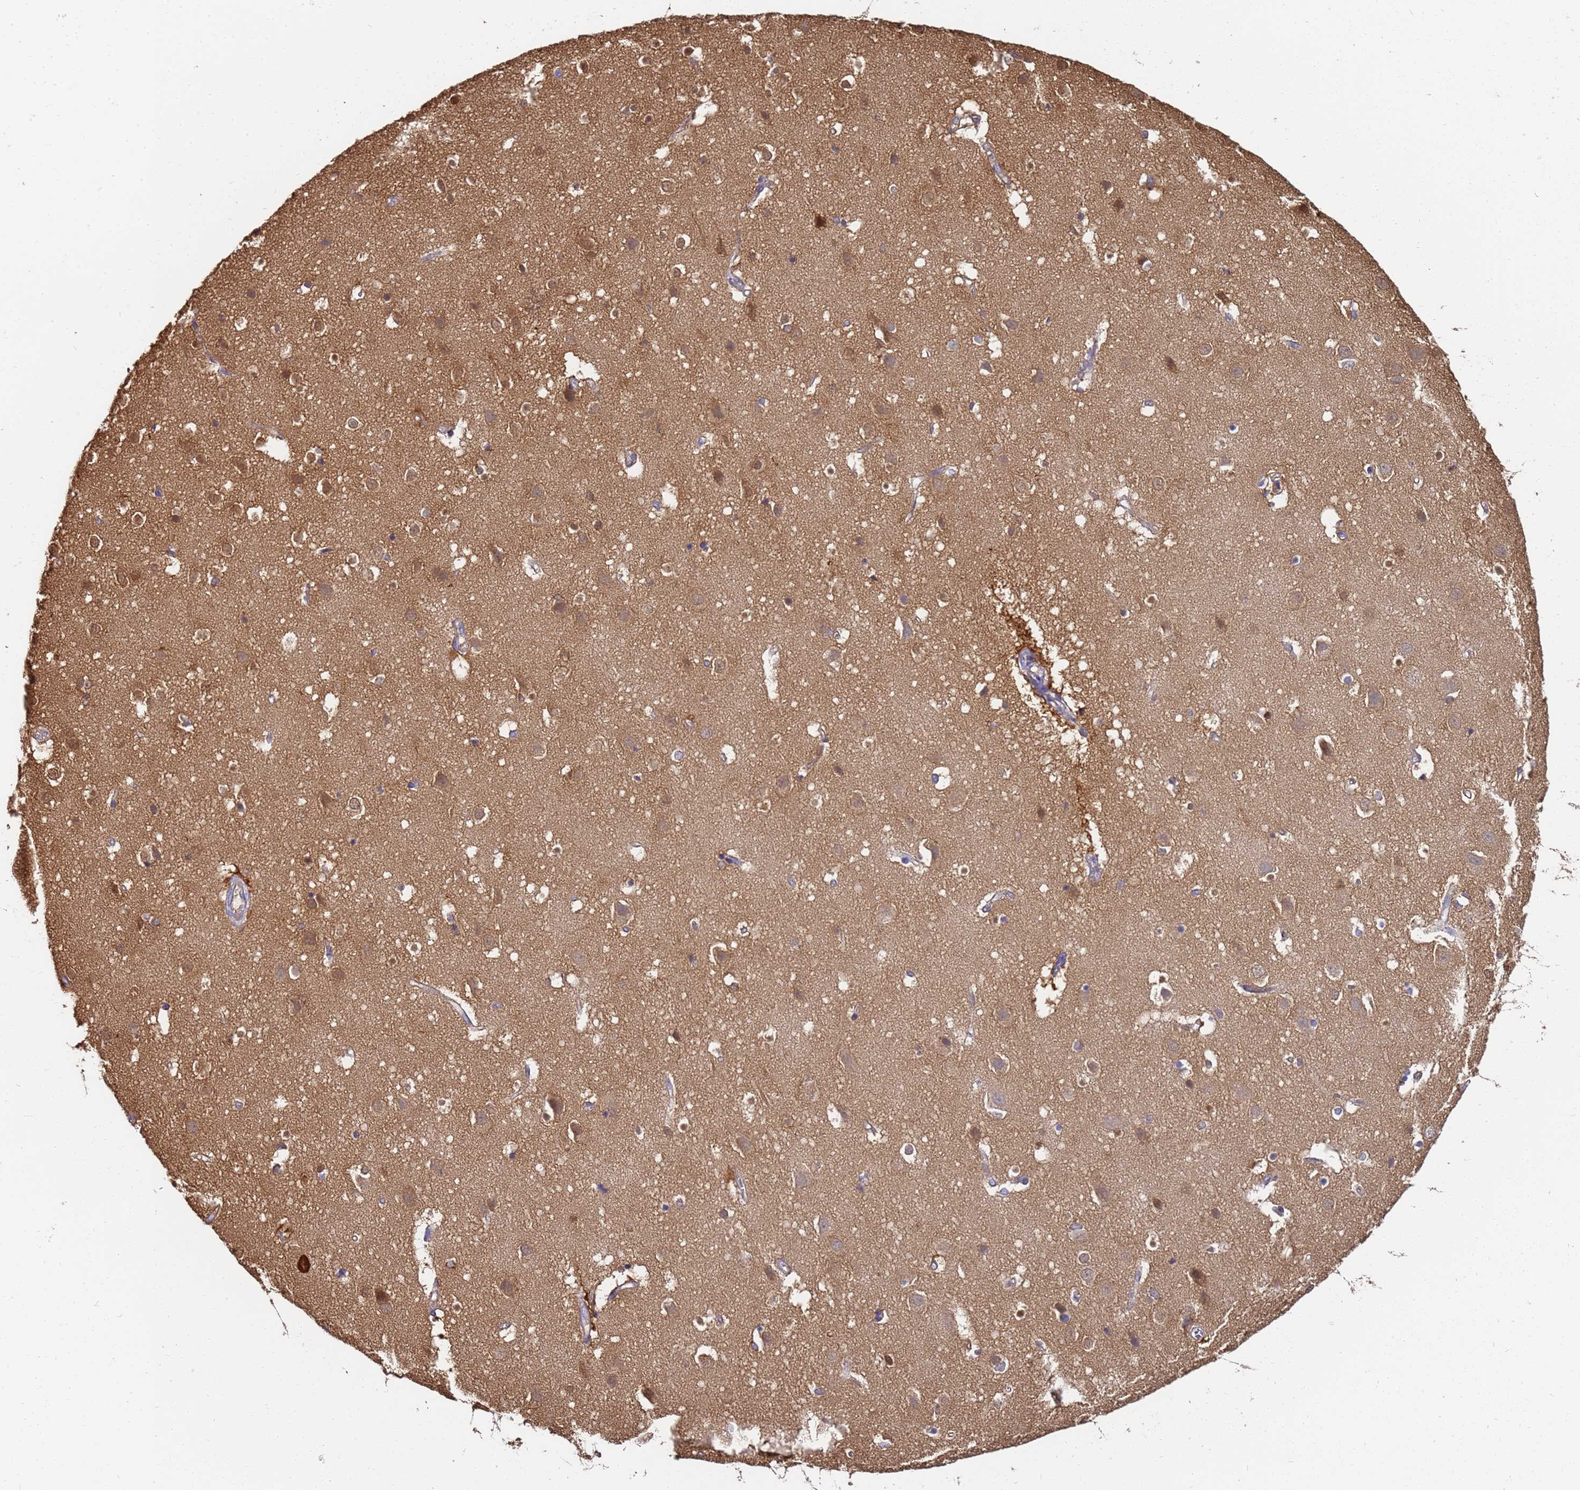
{"staining": {"intensity": "negative", "quantity": "none", "location": "none"}, "tissue": "cerebral cortex", "cell_type": "Endothelial cells", "image_type": "normal", "snomed": [{"axis": "morphology", "description": "Normal tissue, NOS"}, {"axis": "topography", "description": "Cerebral cortex"}], "caption": "High magnification brightfield microscopy of benign cerebral cortex stained with DAB (3,3'-diaminobenzidine) (brown) and counterstained with hematoxylin (blue): endothelial cells show no significant staining.", "gene": "NME1", "patient": {"sex": "male", "age": 54}}